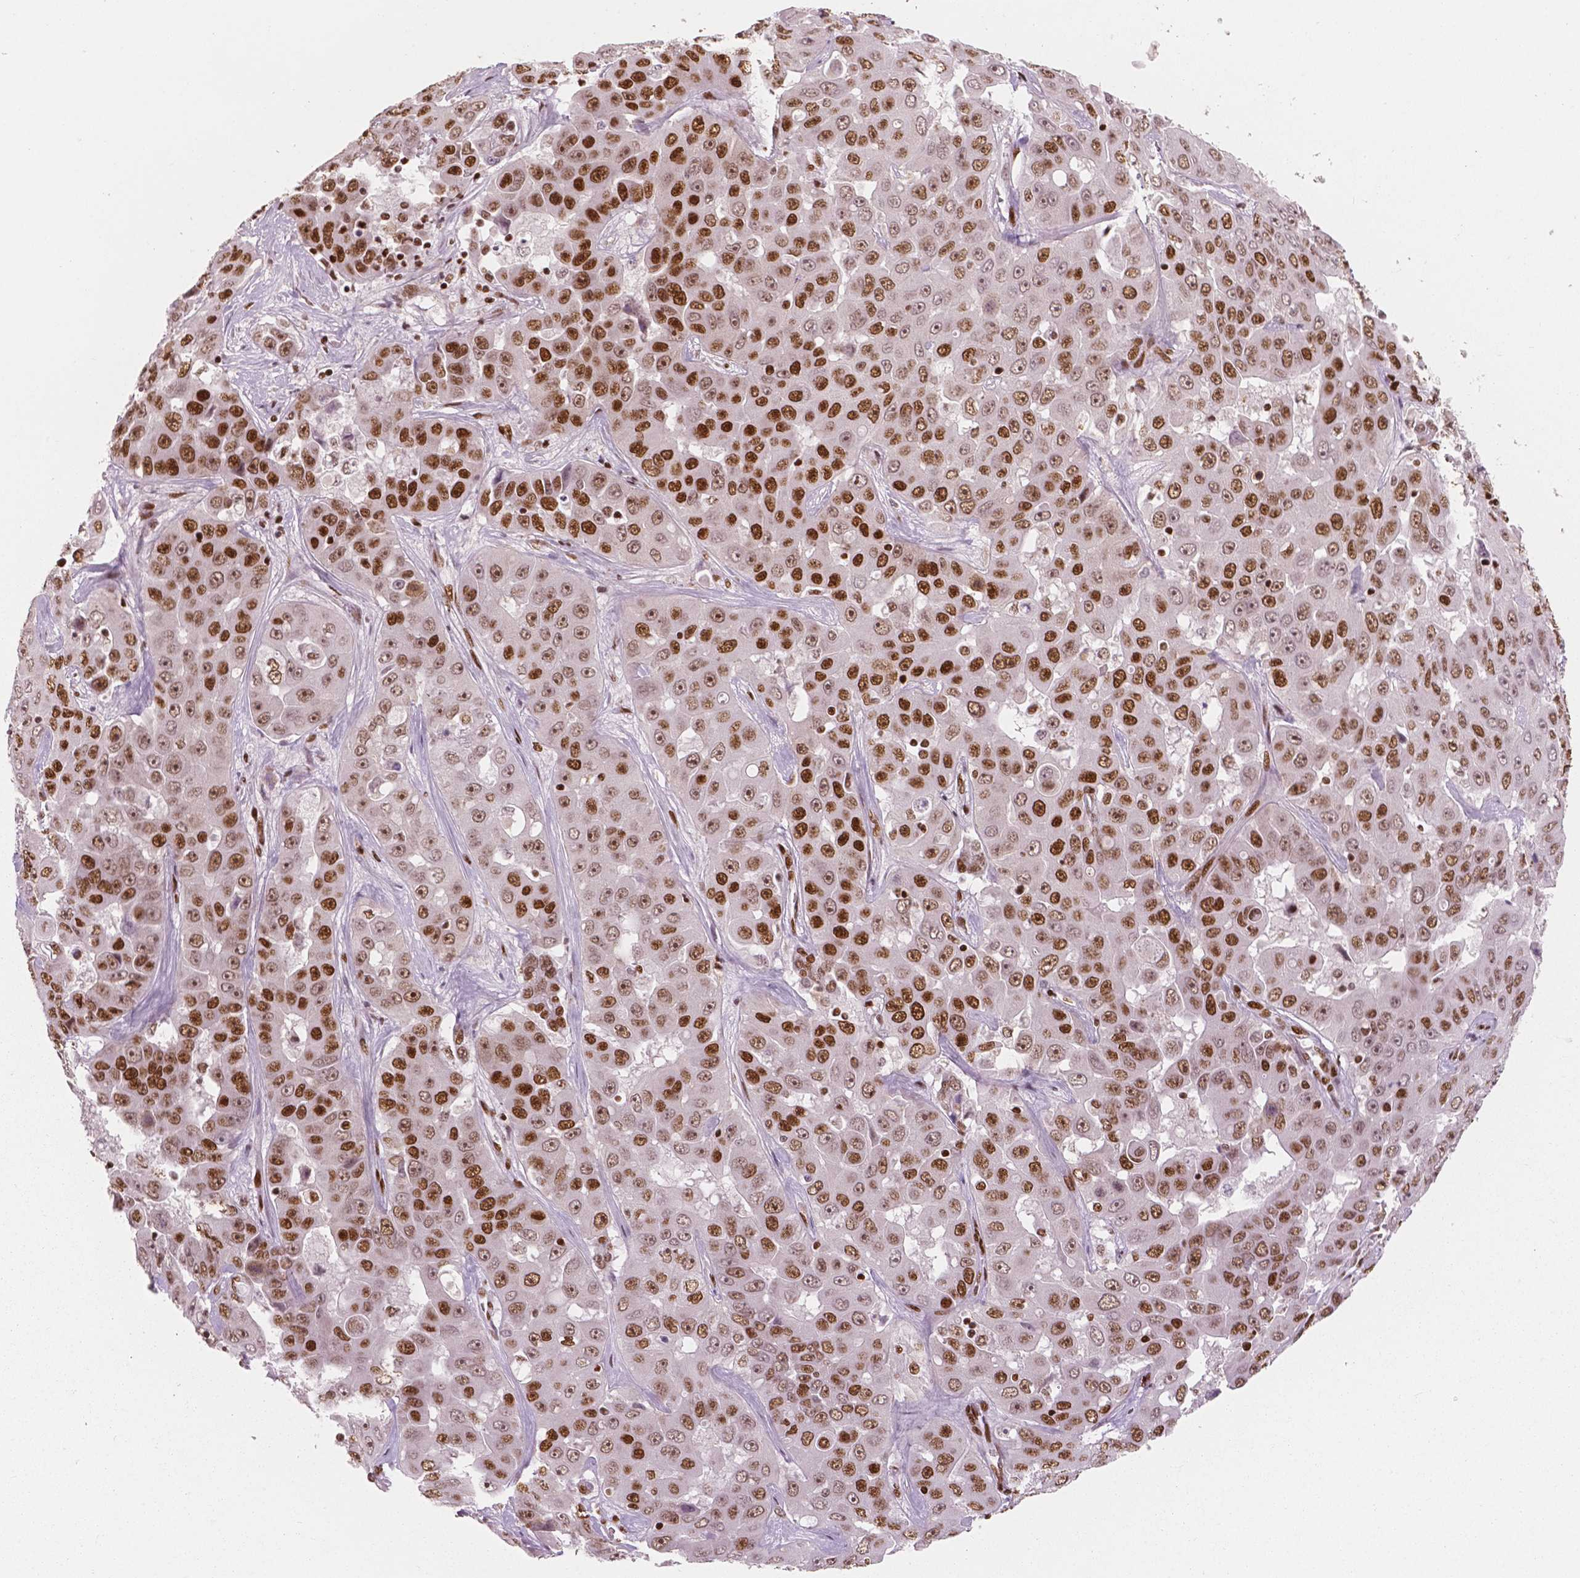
{"staining": {"intensity": "strong", "quantity": "25%-75%", "location": "nuclear"}, "tissue": "liver cancer", "cell_type": "Tumor cells", "image_type": "cancer", "snomed": [{"axis": "morphology", "description": "Cholangiocarcinoma"}, {"axis": "topography", "description": "Liver"}], "caption": "Immunohistochemistry histopathology image of human cholangiocarcinoma (liver) stained for a protein (brown), which displays high levels of strong nuclear positivity in about 25%-75% of tumor cells.", "gene": "BRD4", "patient": {"sex": "female", "age": 52}}